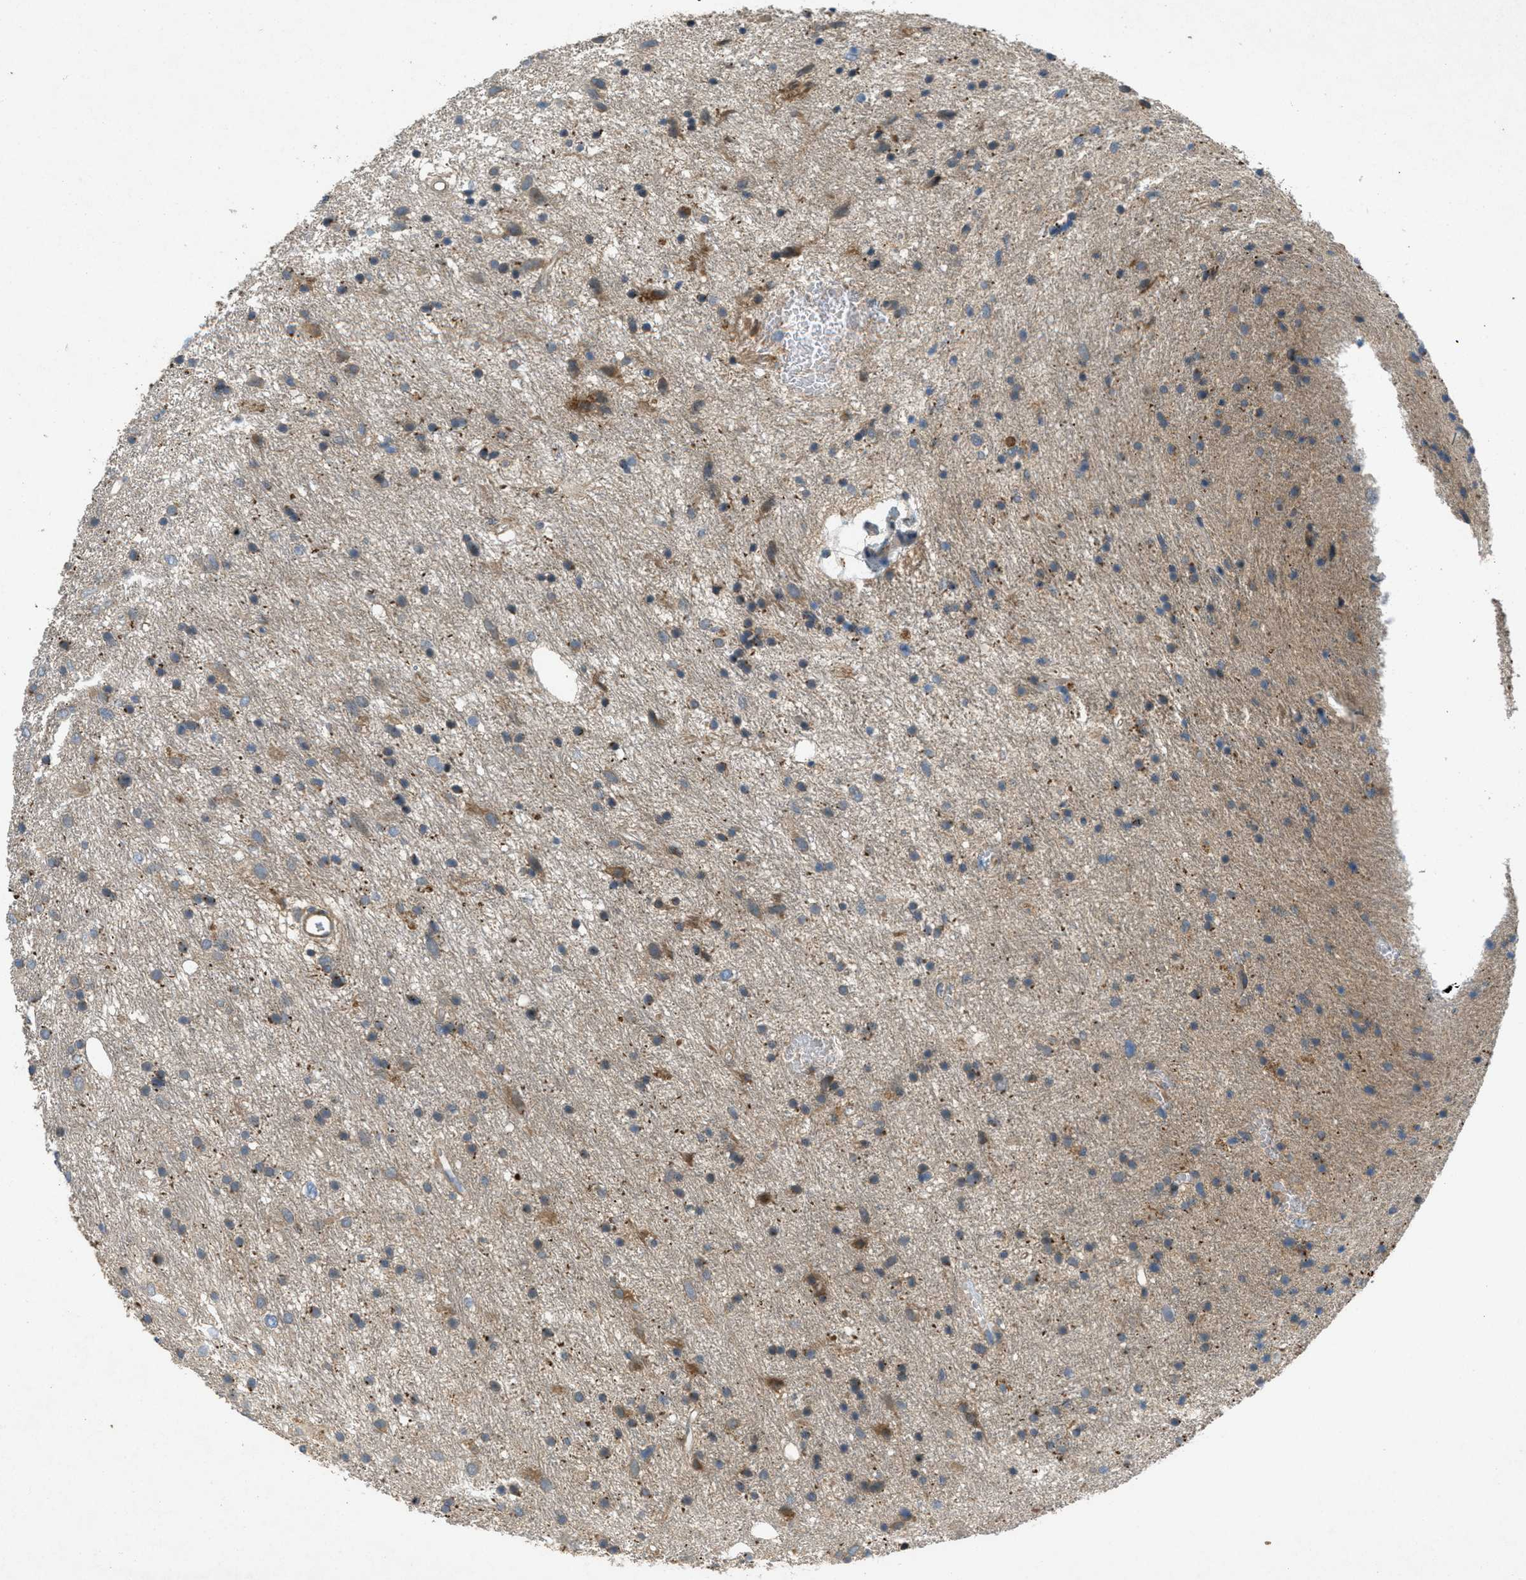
{"staining": {"intensity": "moderate", "quantity": "<25%", "location": "cytoplasmic/membranous"}, "tissue": "glioma", "cell_type": "Tumor cells", "image_type": "cancer", "snomed": [{"axis": "morphology", "description": "Glioma, malignant, Low grade"}, {"axis": "topography", "description": "Brain"}], "caption": "The photomicrograph shows immunohistochemical staining of malignant glioma (low-grade). There is moderate cytoplasmic/membranous positivity is seen in approximately <25% of tumor cells. The protein is stained brown, and the nuclei are stained in blue (DAB IHC with brightfield microscopy, high magnification).", "gene": "ADCY6", "patient": {"sex": "male", "age": 77}}